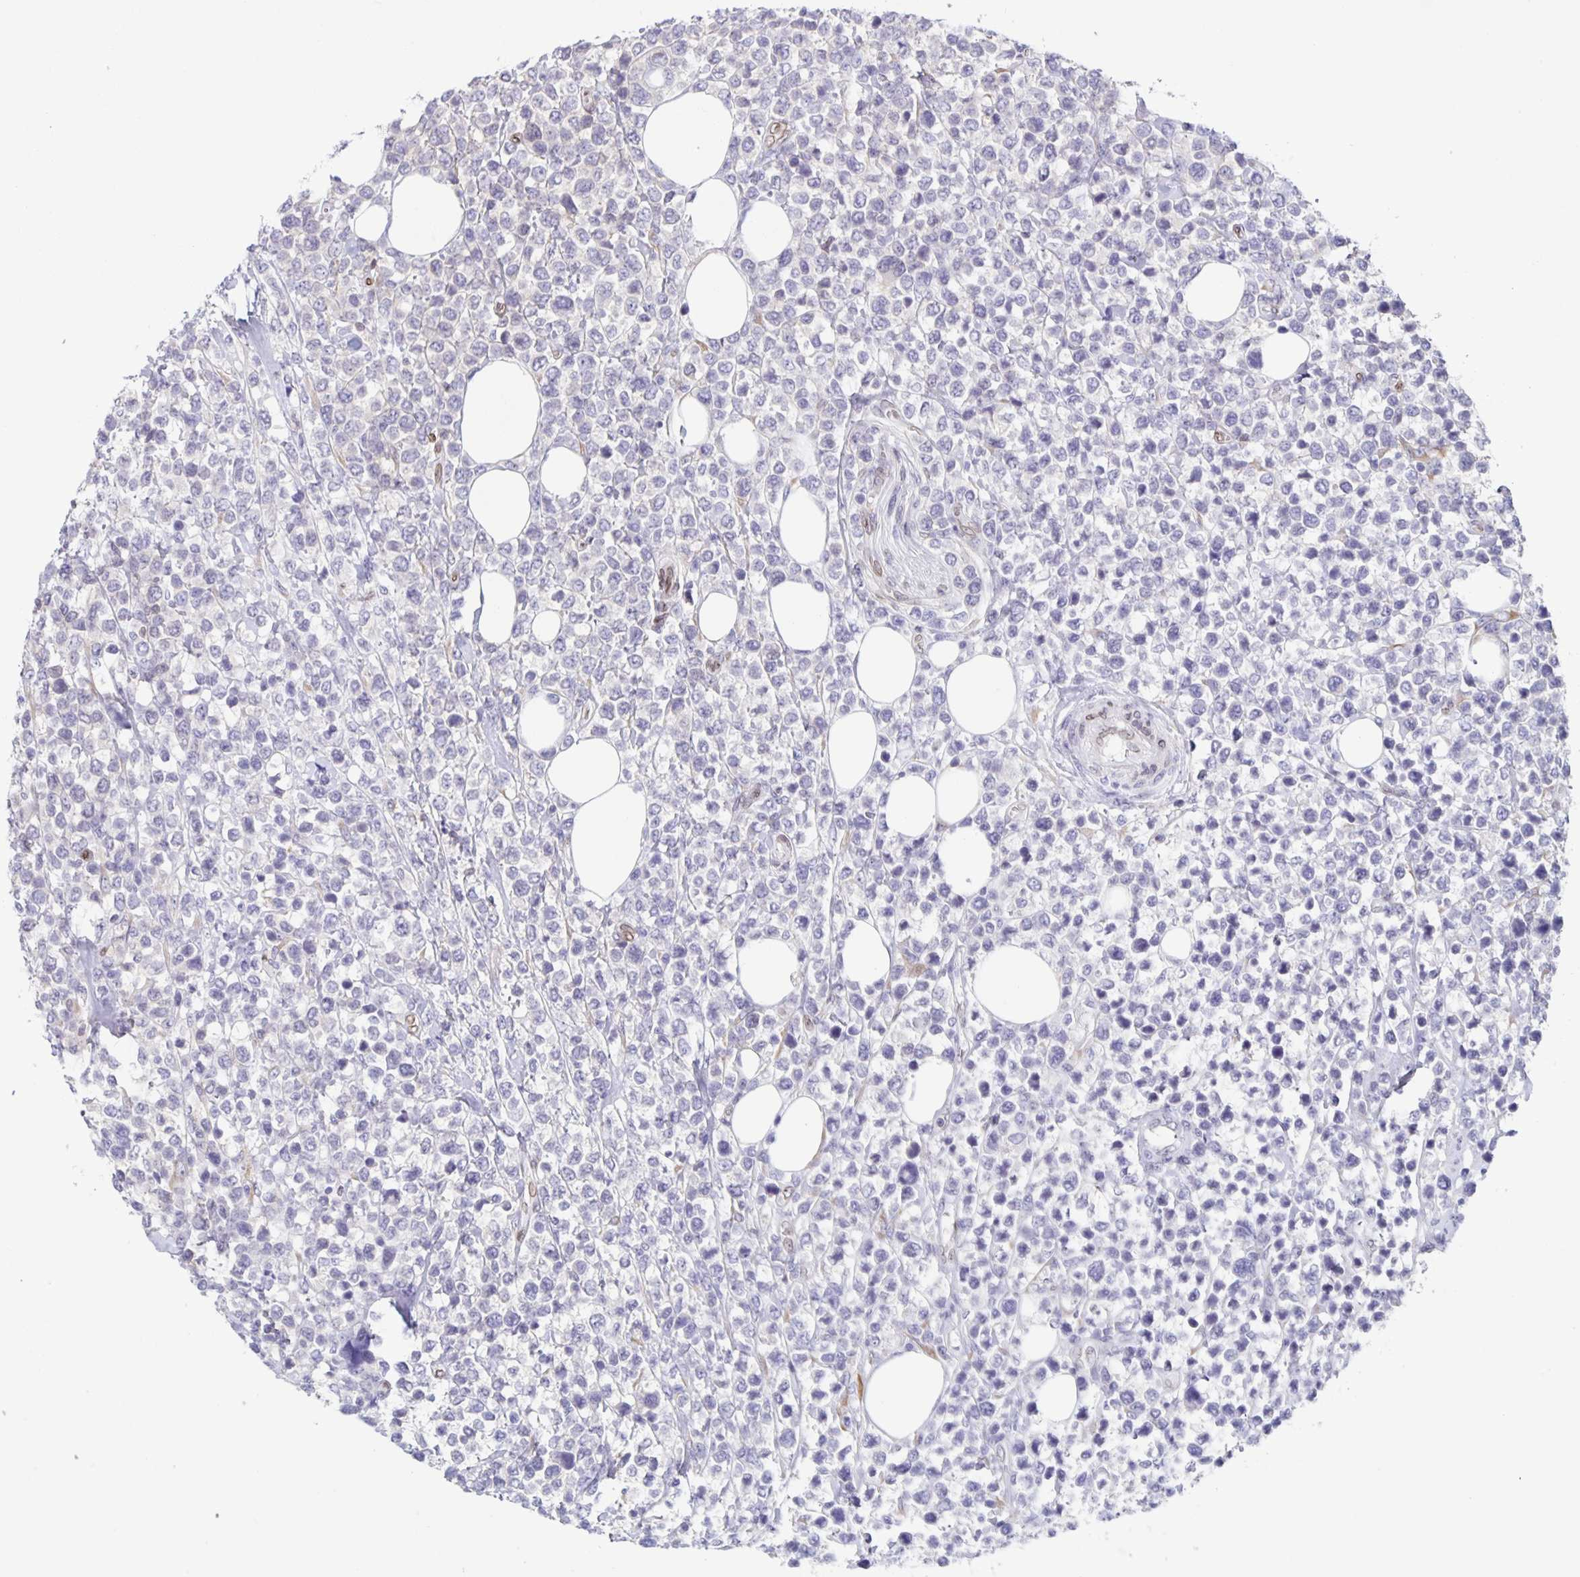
{"staining": {"intensity": "negative", "quantity": "none", "location": "none"}, "tissue": "lymphoma", "cell_type": "Tumor cells", "image_type": "cancer", "snomed": [{"axis": "morphology", "description": "Malignant lymphoma, non-Hodgkin's type, High grade"}, {"axis": "topography", "description": "Soft tissue"}], "caption": "Micrograph shows no protein staining in tumor cells of high-grade malignant lymphoma, non-Hodgkin's type tissue.", "gene": "SYNE2", "patient": {"sex": "female", "age": 56}}